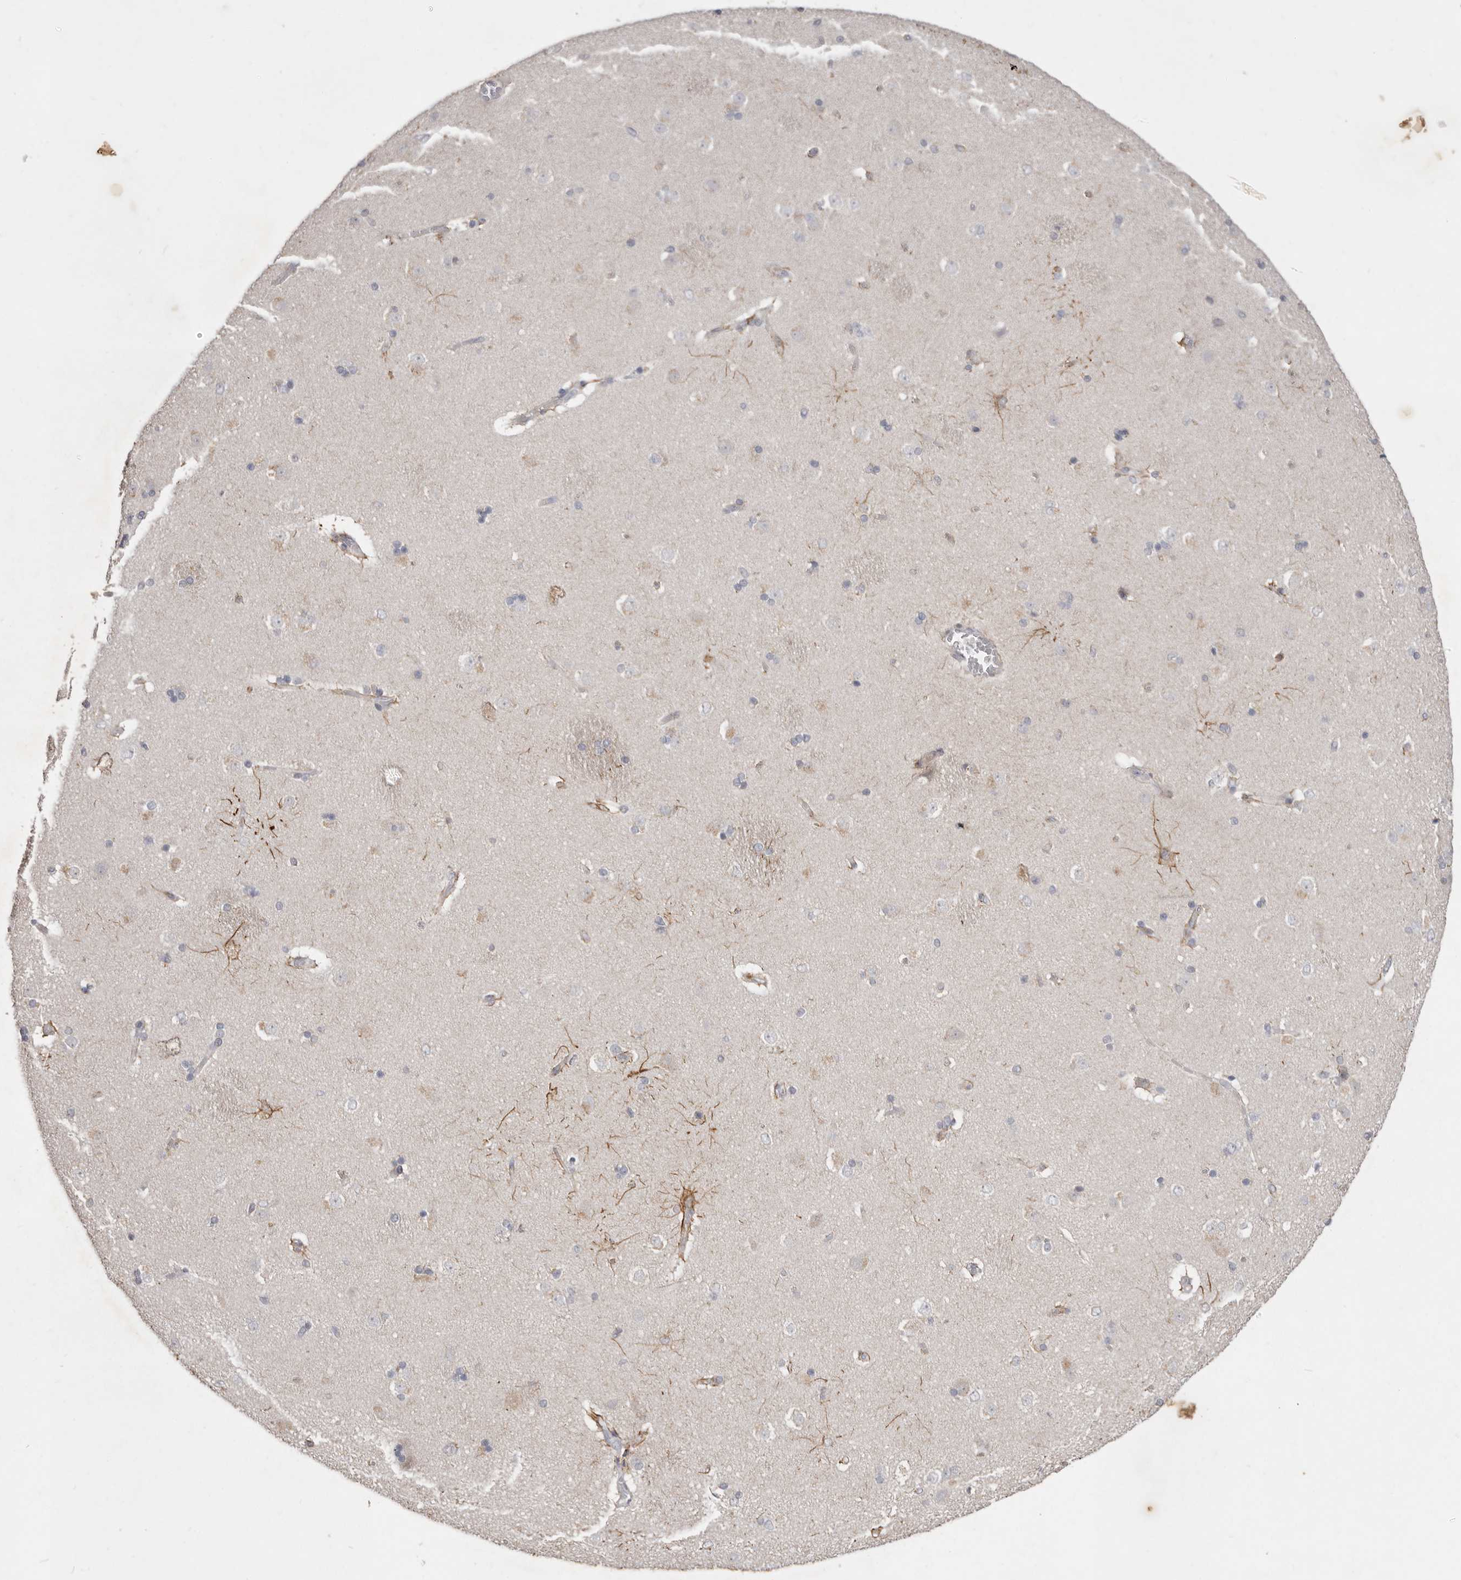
{"staining": {"intensity": "strong", "quantity": "<25%", "location": "cytoplasmic/membranous"}, "tissue": "caudate", "cell_type": "Glial cells", "image_type": "normal", "snomed": [{"axis": "morphology", "description": "Normal tissue, NOS"}, {"axis": "topography", "description": "Lateral ventricle wall"}], "caption": "A photomicrograph of human caudate stained for a protein displays strong cytoplasmic/membranous brown staining in glial cells.", "gene": "GPR84", "patient": {"sex": "female", "age": 19}}